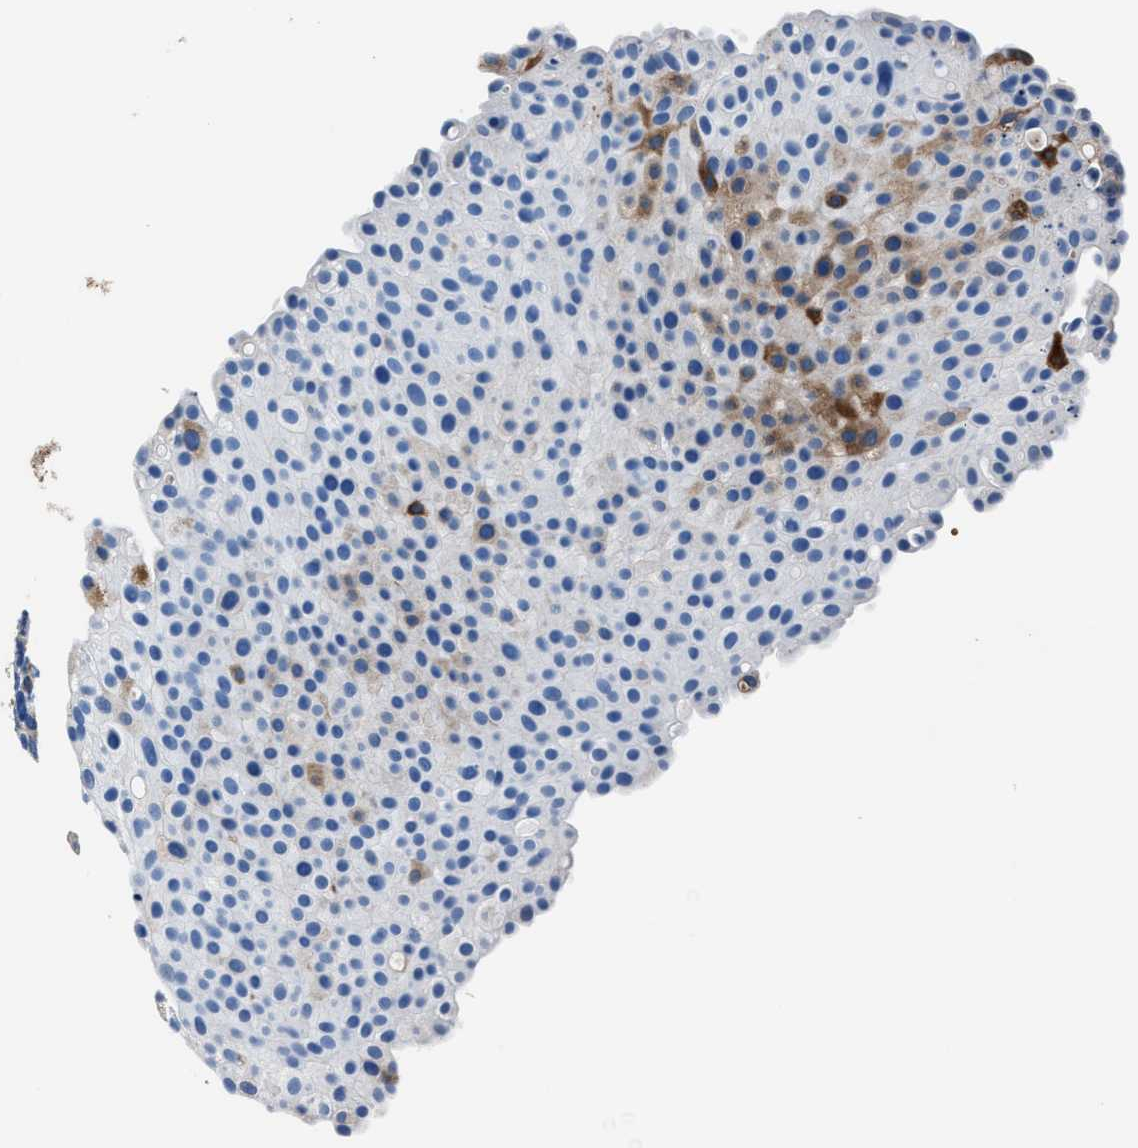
{"staining": {"intensity": "moderate", "quantity": "<25%", "location": "cytoplasmic/membranous"}, "tissue": "urothelial cancer", "cell_type": "Tumor cells", "image_type": "cancer", "snomed": [{"axis": "morphology", "description": "Urothelial carcinoma, Low grade"}, {"axis": "topography", "description": "Smooth muscle"}, {"axis": "topography", "description": "Urinary bladder"}], "caption": "Tumor cells exhibit moderate cytoplasmic/membranous staining in approximately <25% of cells in urothelial cancer.", "gene": "FTL", "patient": {"sex": "male", "age": 60}}